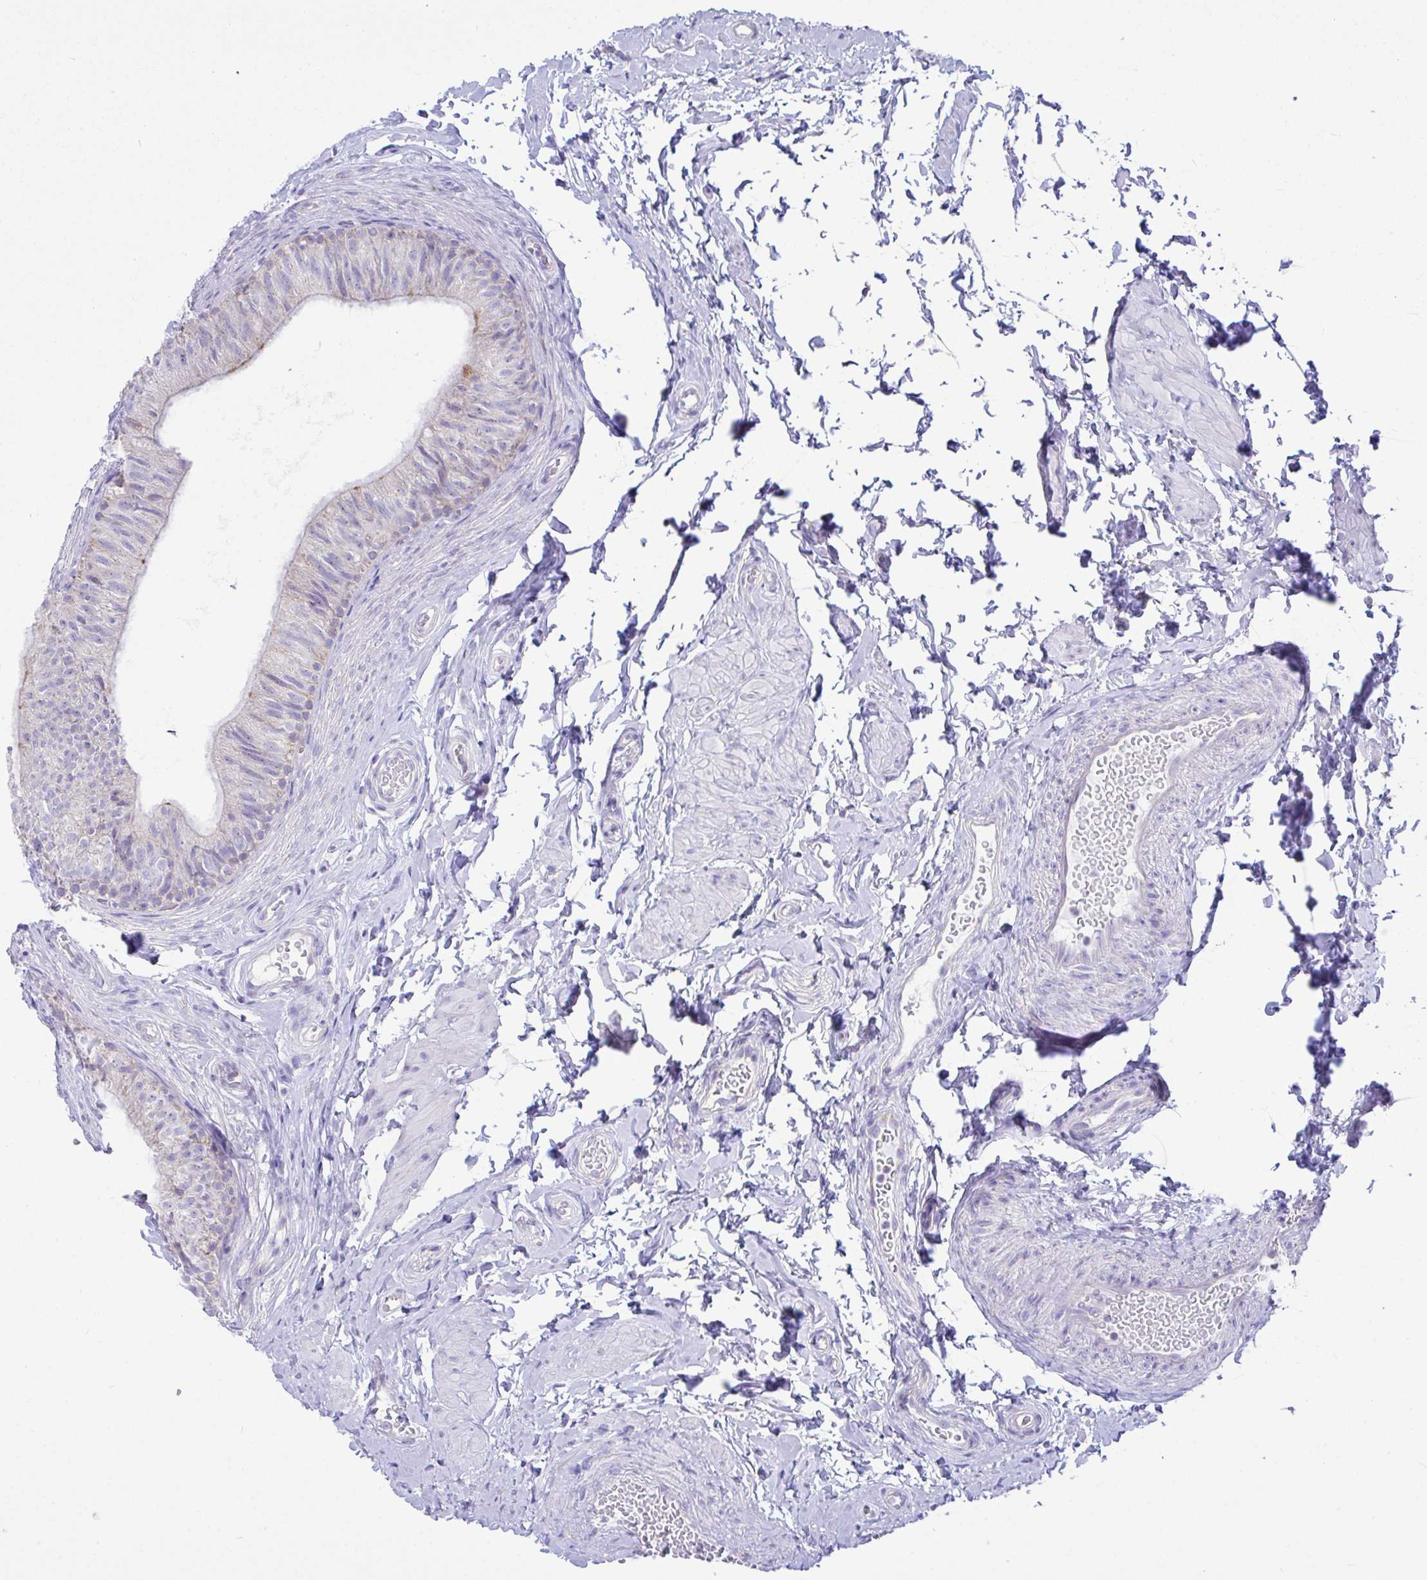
{"staining": {"intensity": "moderate", "quantity": "<25%", "location": "cytoplasmic/membranous"}, "tissue": "epididymis", "cell_type": "Glandular cells", "image_type": "normal", "snomed": [{"axis": "morphology", "description": "Normal tissue, NOS"}, {"axis": "topography", "description": "Epididymis, spermatic cord, NOS"}, {"axis": "topography", "description": "Epididymis"}, {"axis": "topography", "description": "Peripheral nerve tissue"}], "caption": "High-magnification brightfield microscopy of benign epididymis stained with DAB (3,3'-diaminobenzidine) (brown) and counterstained with hematoxylin (blue). glandular cells exhibit moderate cytoplasmic/membranous expression is appreciated in about<25% of cells. (DAB IHC with brightfield microscopy, high magnification).", "gene": "NLRP8", "patient": {"sex": "male", "age": 29}}